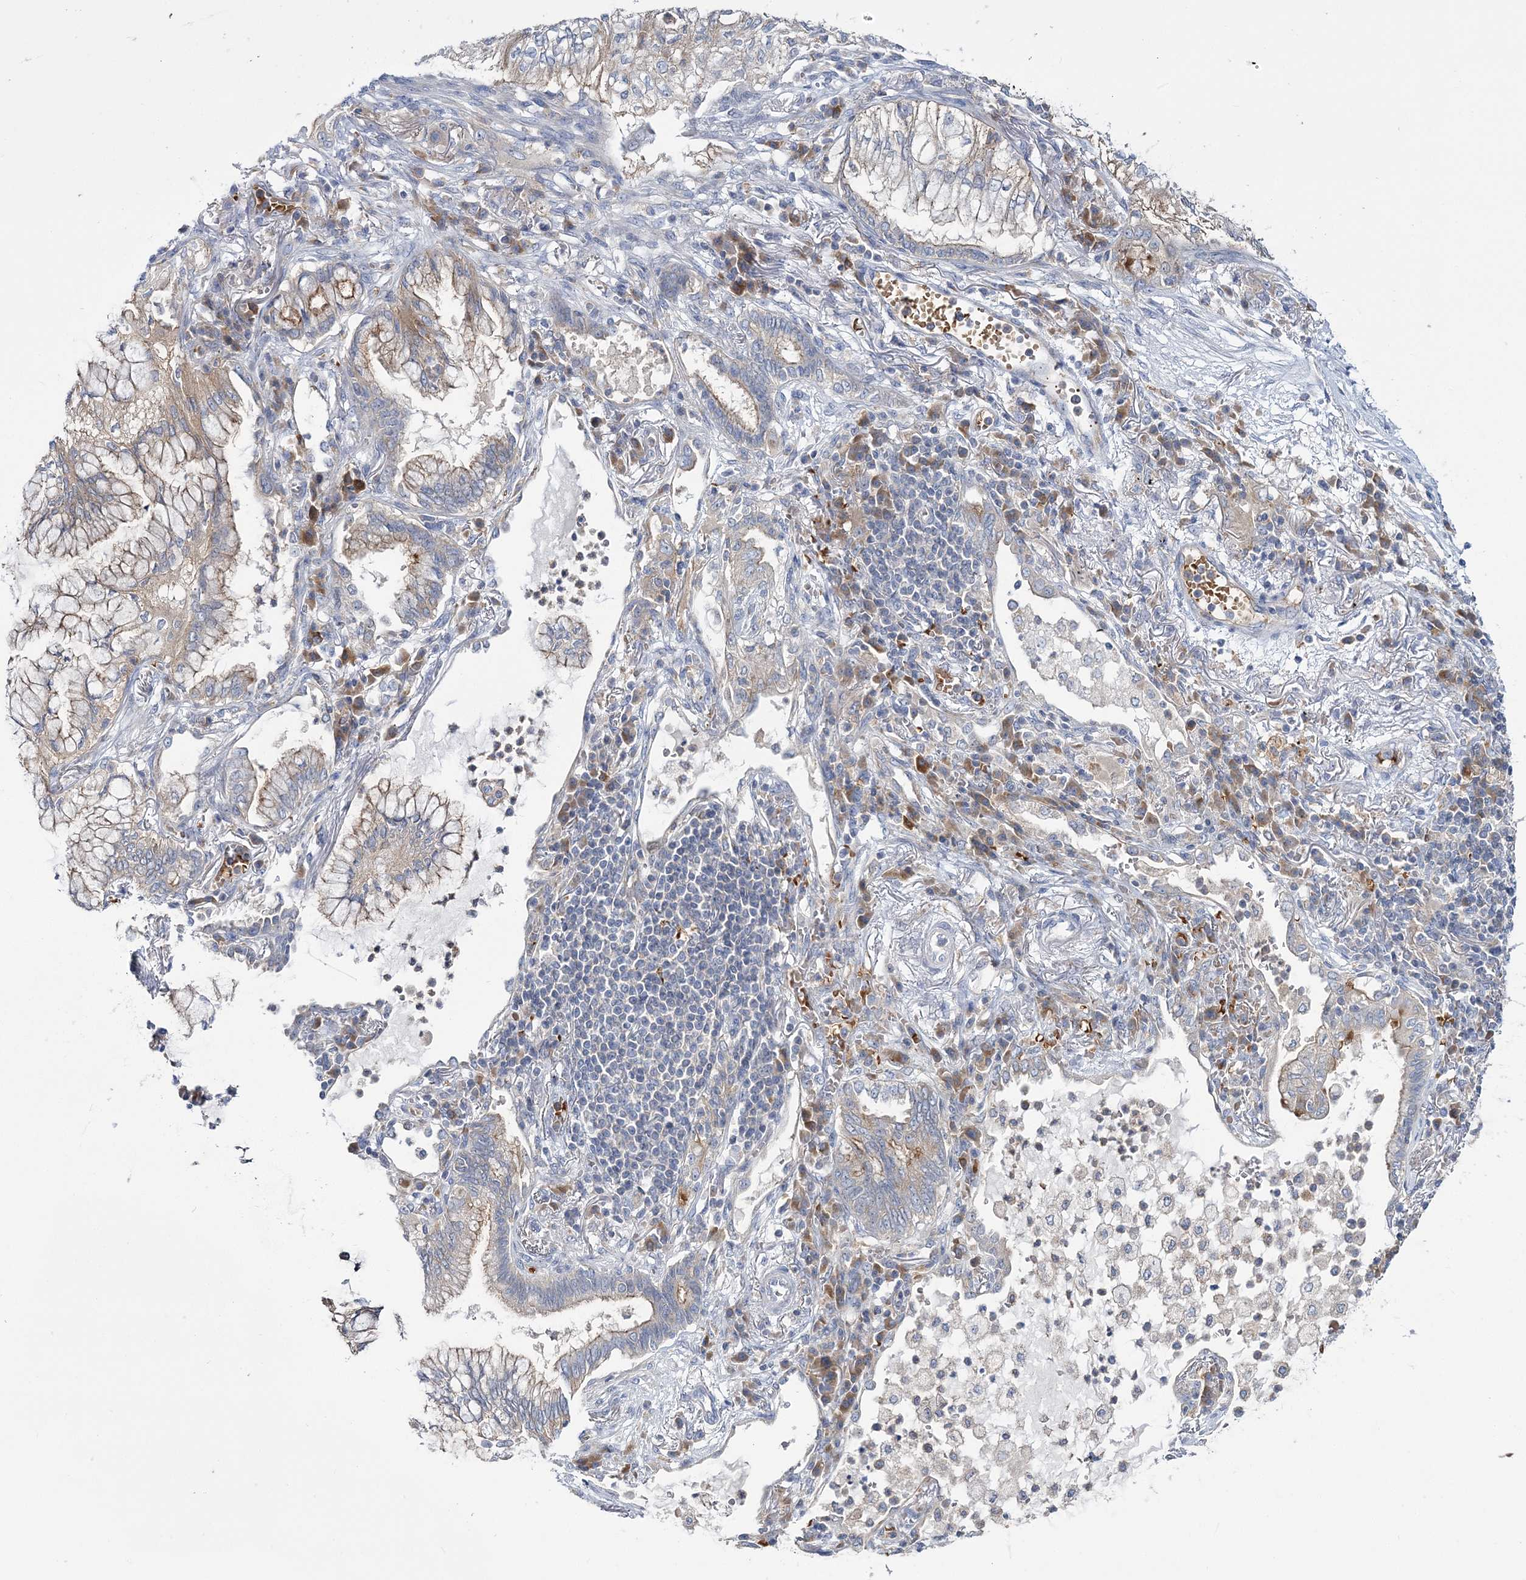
{"staining": {"intensity": "weak", "quantity": "<25%", "location": "cytoplasmic/membranous"}, "tissue": "lung cancer", "cell_type": "Tumor cells", "image_type": "cancer", "snomed": [{"axis": "morphology", "description": "Adenocarcinoma, NOS"}, {"axis": "topography", "description": "Lung"}], "caption": "IHC image of neoplastic tissue: lung cancer stained with DAB exhibits no significant protein staining in tumor cells.", "gene": "ATP11B", "patient": {"sex": "female", "age": 70}}